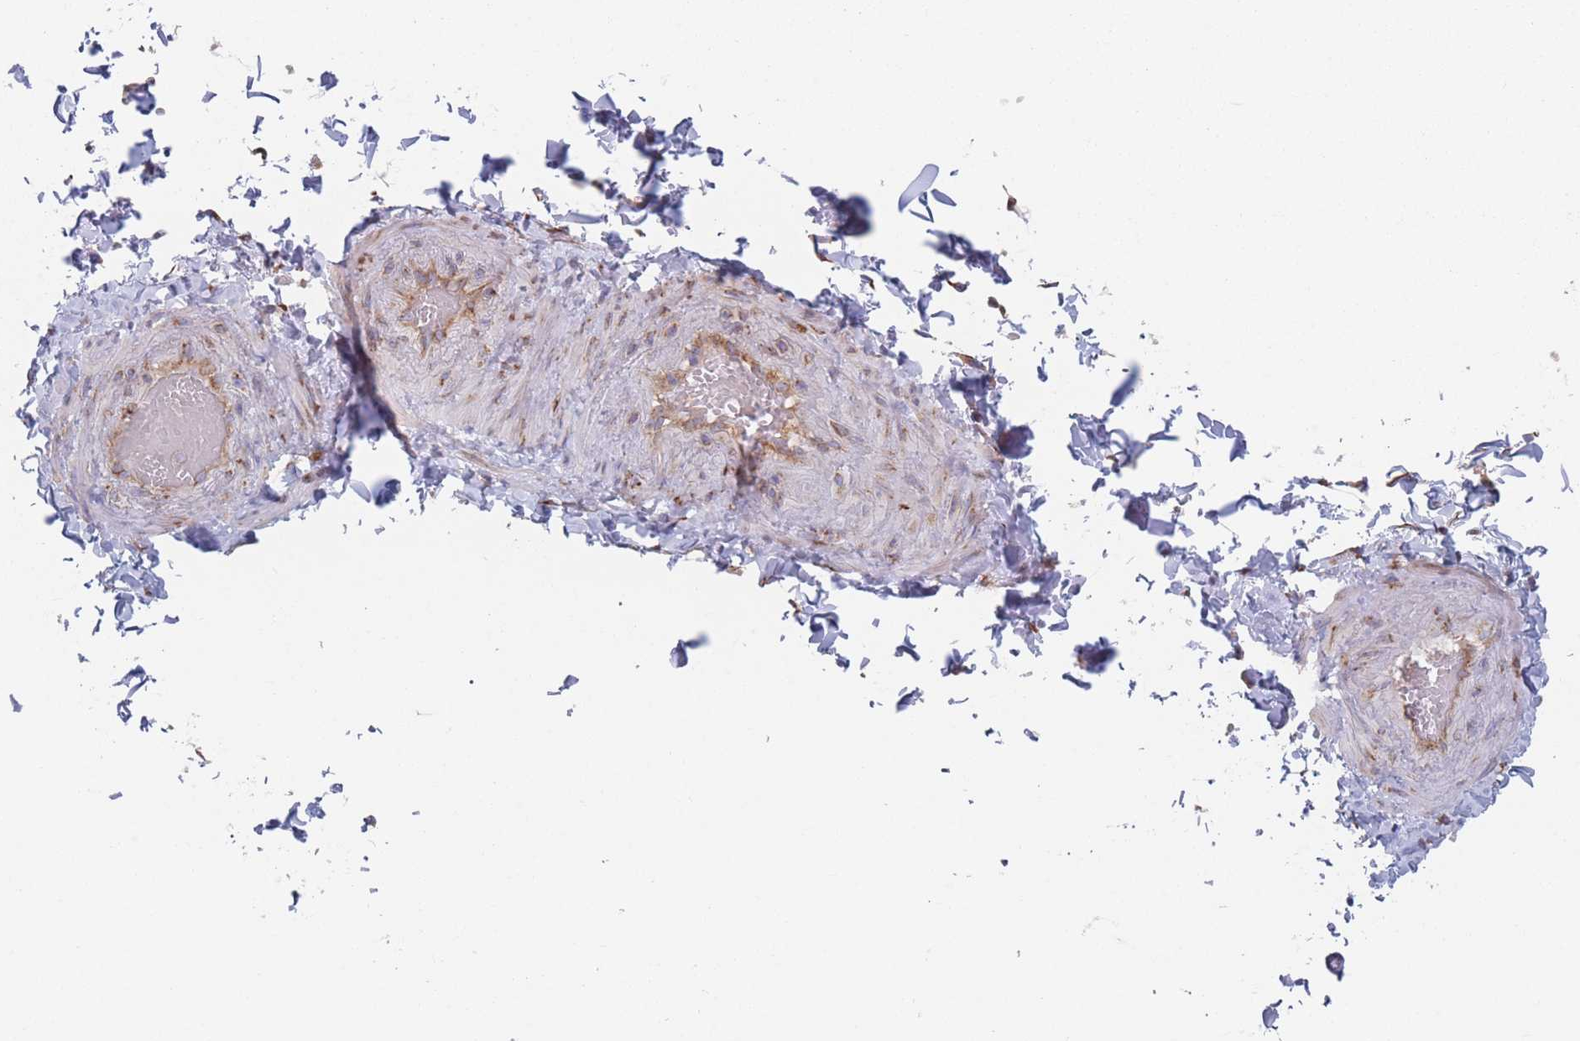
{"staining": {"intensity": "negative", "quantity": "none", "location": "none"}, "tissue": "adipose tissue", "cell_type": "Adipocytes", "image_type": "normal", "snomed": [{"axis": "morphology", "description": "Normal tissue, NOS"}, {"axis": "topography", "description": "Soft tissue"}, {"axis": "topography", "description": "Vascular tissue"}, {"axis": "topography", "description": "Peripheral nerve tissue"}], "caption": "An immunohistochemistry (IHC) histopathology image of benign adipose tissue is shown. There is no staining in adipocytes of adipose tissue. (Stains: DAB (3,3'-diaminobenzidine) immunohistochemistry with hematoxylin counter stain, Microscopy: brightfield microscopy at high magnification).", "gene": "EEF1B2", "patient": {"sex": "male", "age": 32}}